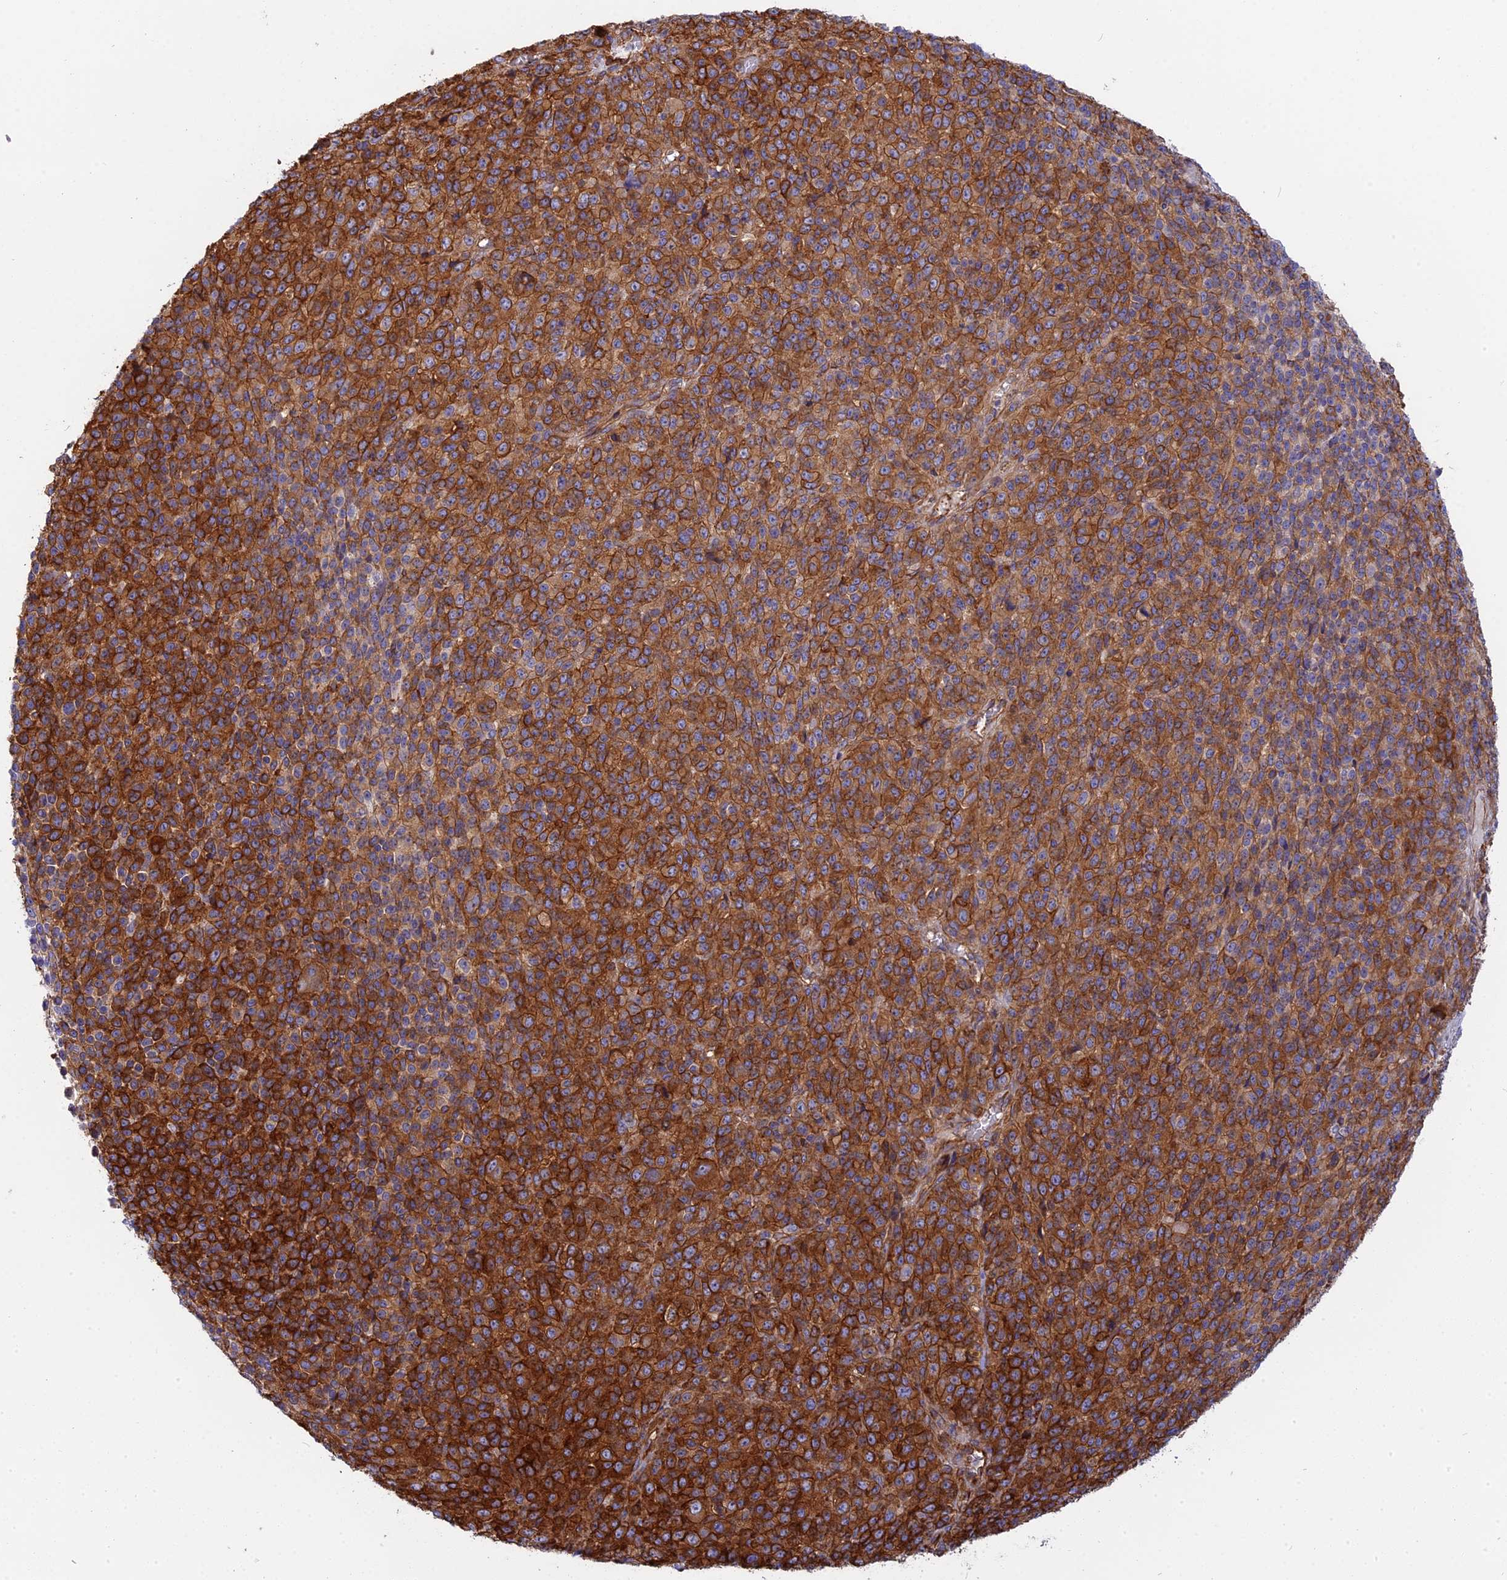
{"staining": {"intensity": "strong", "quantity": ">75%", "location": "cytoplasmic/membranous"}, "tissue": "melanoma", "cell_type": "Tumor cells", "image_type": "cancer", "snomed": [{"axis": "morphology", "description": "Malignant melanoma, Metastatic site"}, {"axis": "topography", "description": "Brain"}], "caption": "Brown immunohistochemical staining in malignant melanoma (metastatic site) demonstrates strong cytoplasmic/membranous expression in approximately >75% of tumor cells. (DAB (3,3'-diaminobenzidine) IHC with brightfield microscopy, high magnification).", "gene": "CNBD2", "patient": {"sex": "female", "age": 56}}